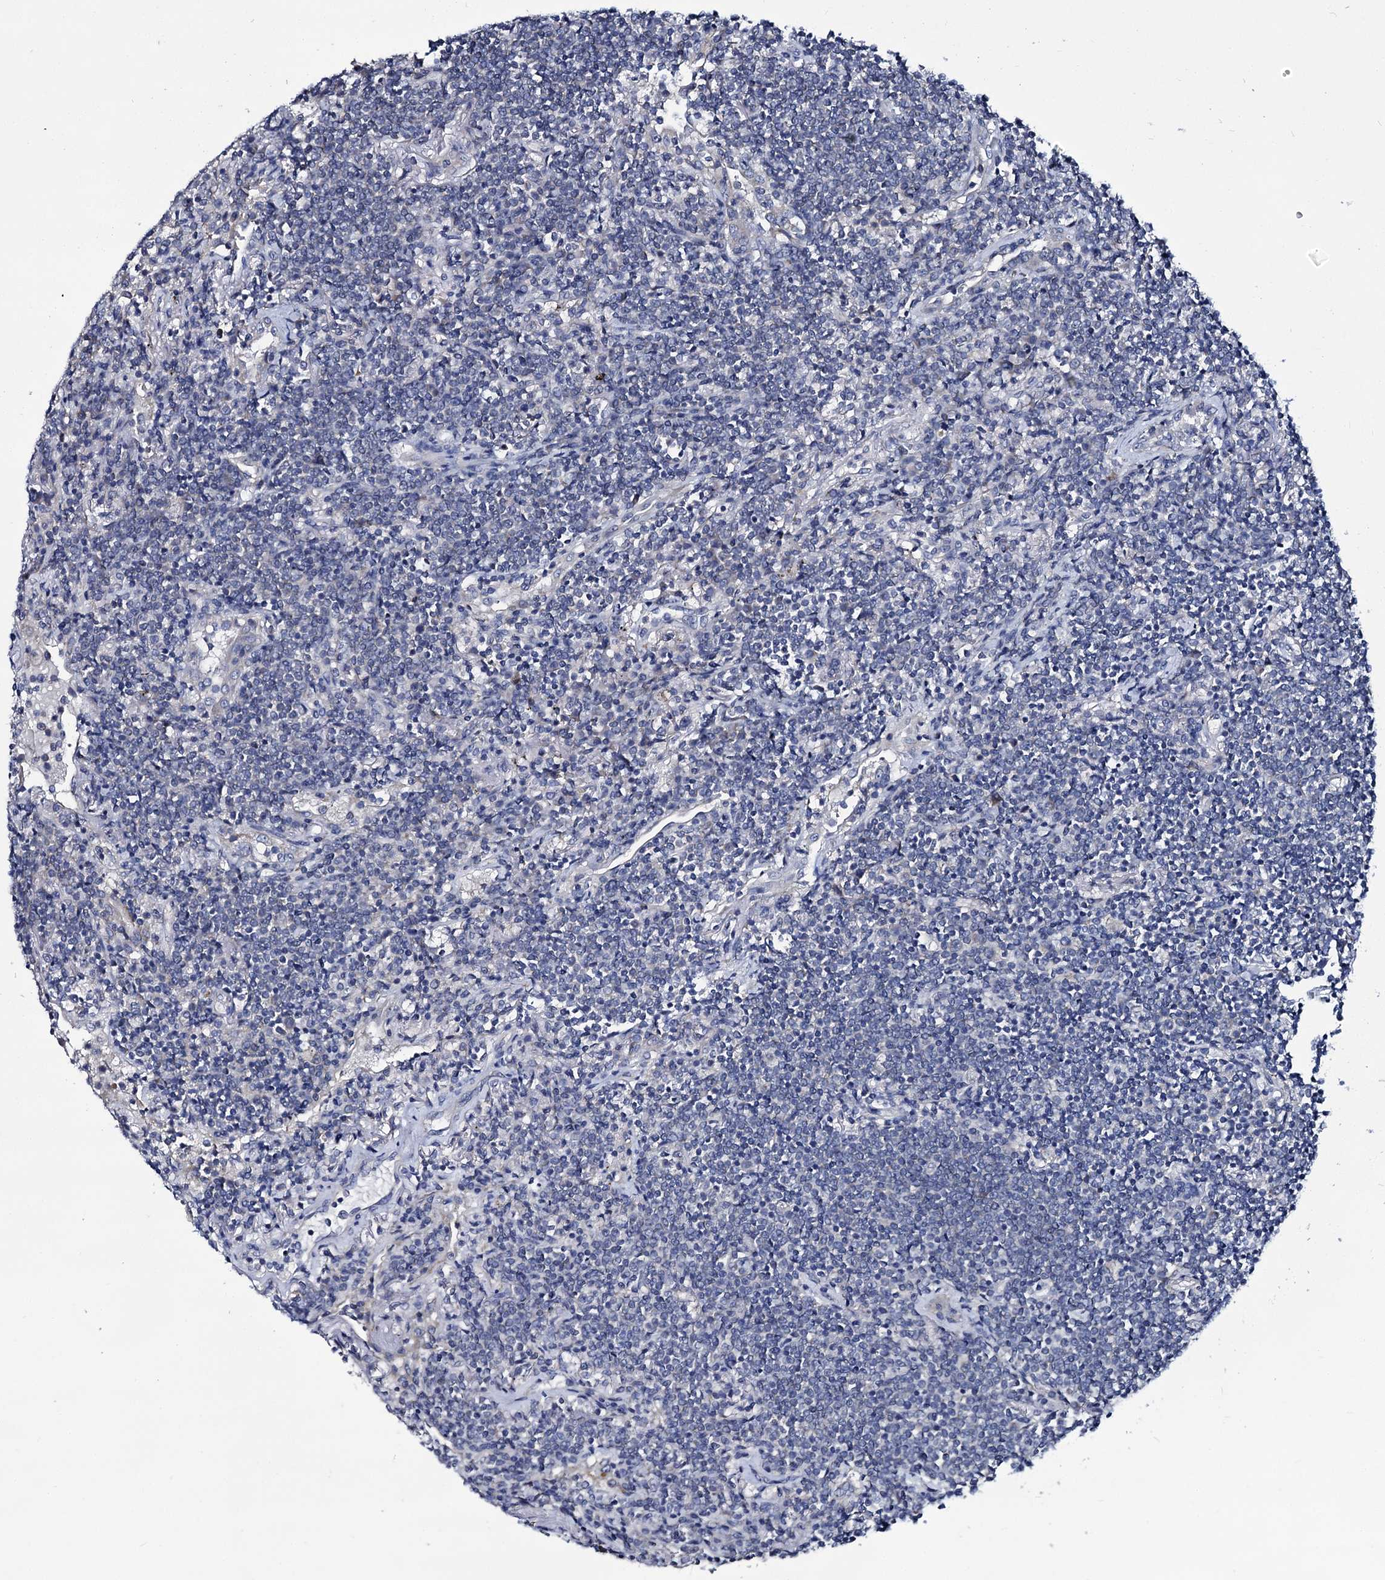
{"staining": {"intensity": "negative", "quantity": "none", "location": "none"}, "tissue": "lymphoma", "cell_type": "Tumor cells", "image_type": "cancer", "snomed": [{"axis": "morphology", "description": "Malignant lymphoma, non-Hodgkin's type, Low grade"}, {"axis": "topography", "description": "Lung"}], "caption": "High magnification brightfield microscopy of lymphoma stained with DAB (brown) and counterstained with hematoxylin (blue): tumor cells show no significant expression.", "gene": "PANX2", "patient": {"sex": "female", "age": 71}}